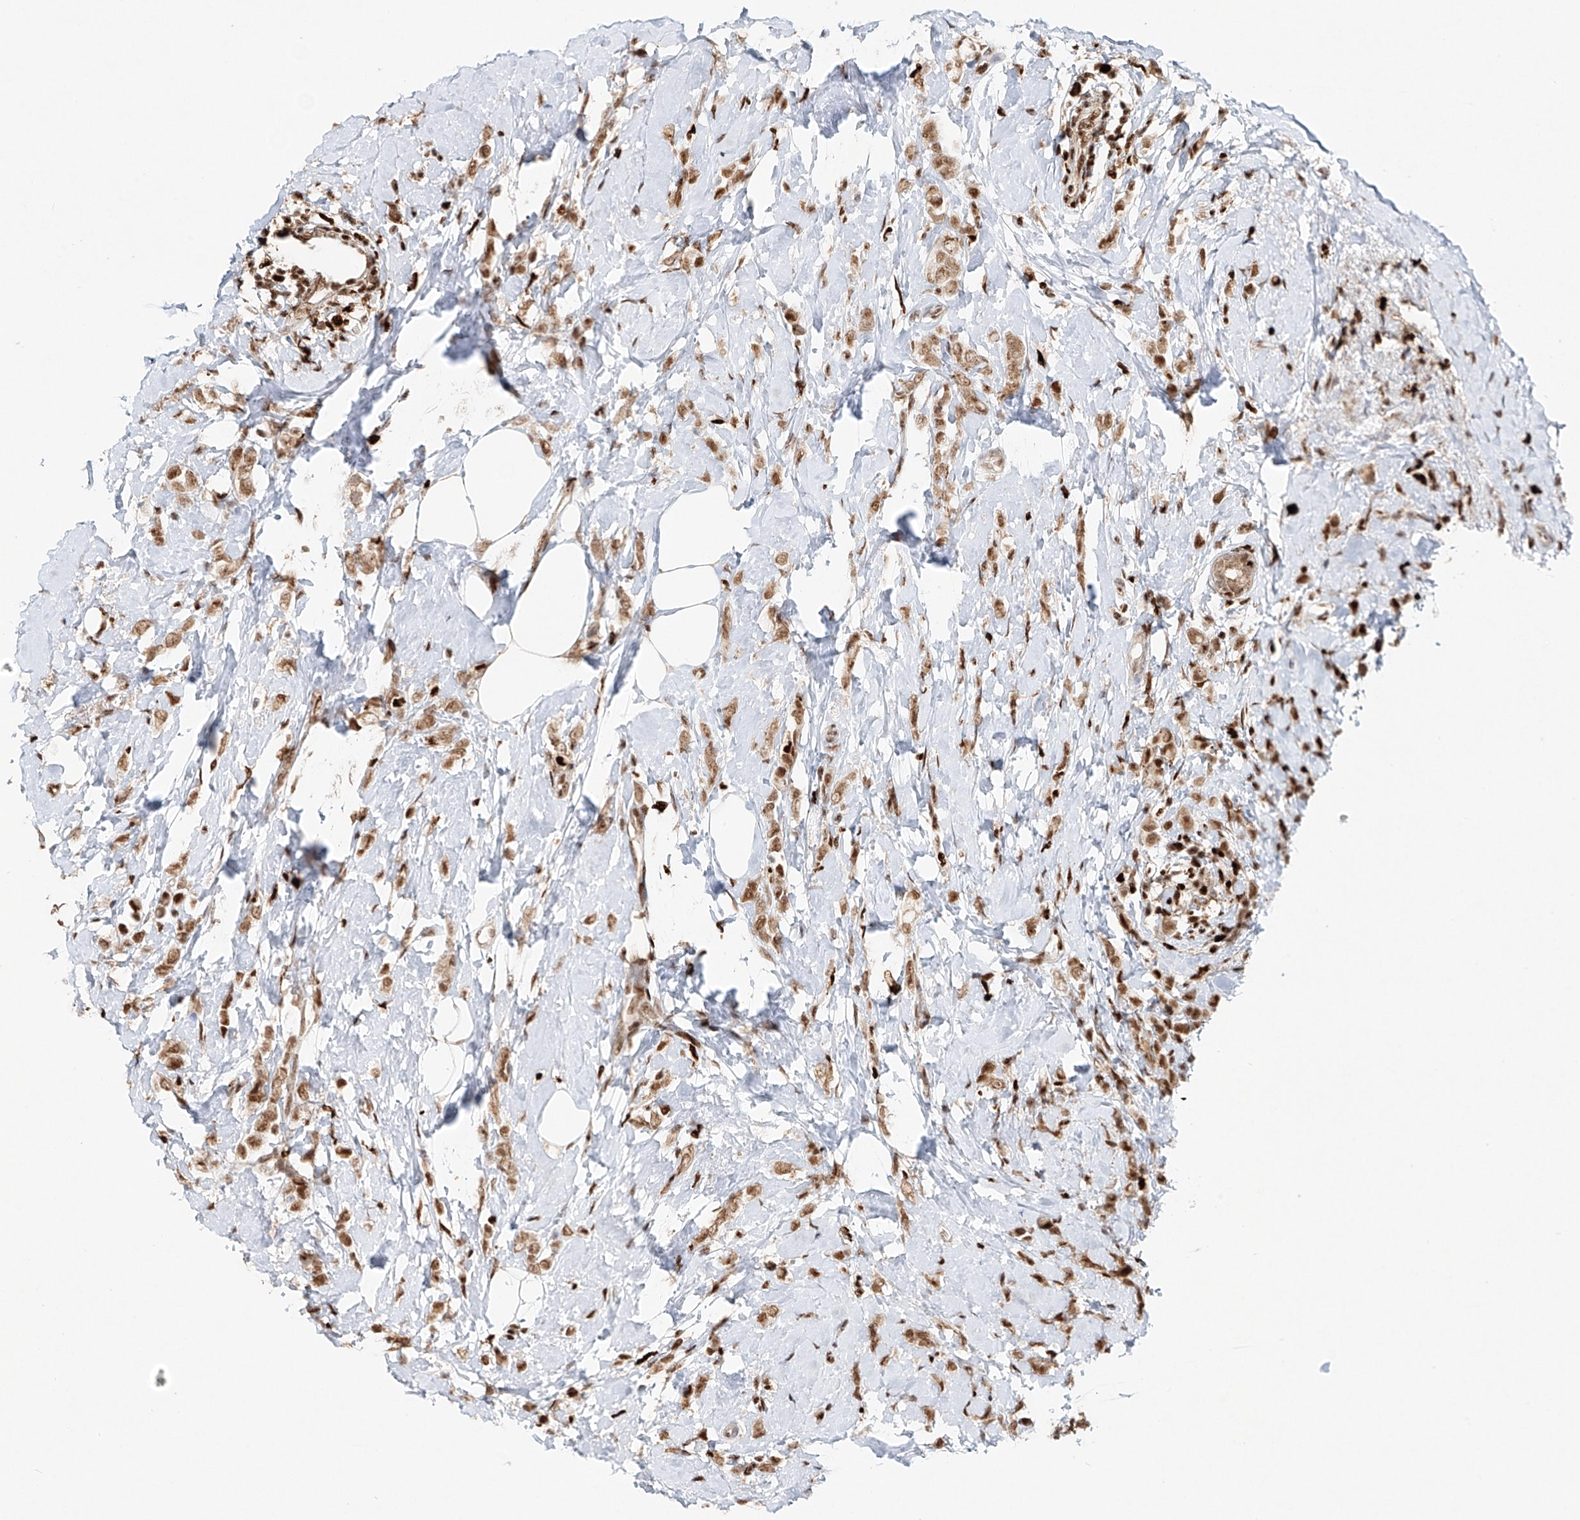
{"staining": {"intensity": "moderate", "quantity": ">75%", "location": "cytoplasmic/membranous,nuclear"}, "tissue": "breast cancer", "cell_type": "Tumor cells", "image_type": "cancer", "snomed": [{"axis": "morphology", "description": "Lobular carcinoma"}, {"axis": "topography", "description": "Breast"}], "caption": "Protein analysis of breast lobular carcinoma tissue demonstrates moderate cytoplasmic/membranous and nuclear positivity in approximately >75% of tumor cells. Nuclei are stained in blue.", "gene": "DZIP1L", "patient": {"sex": "female", "age": 47}}